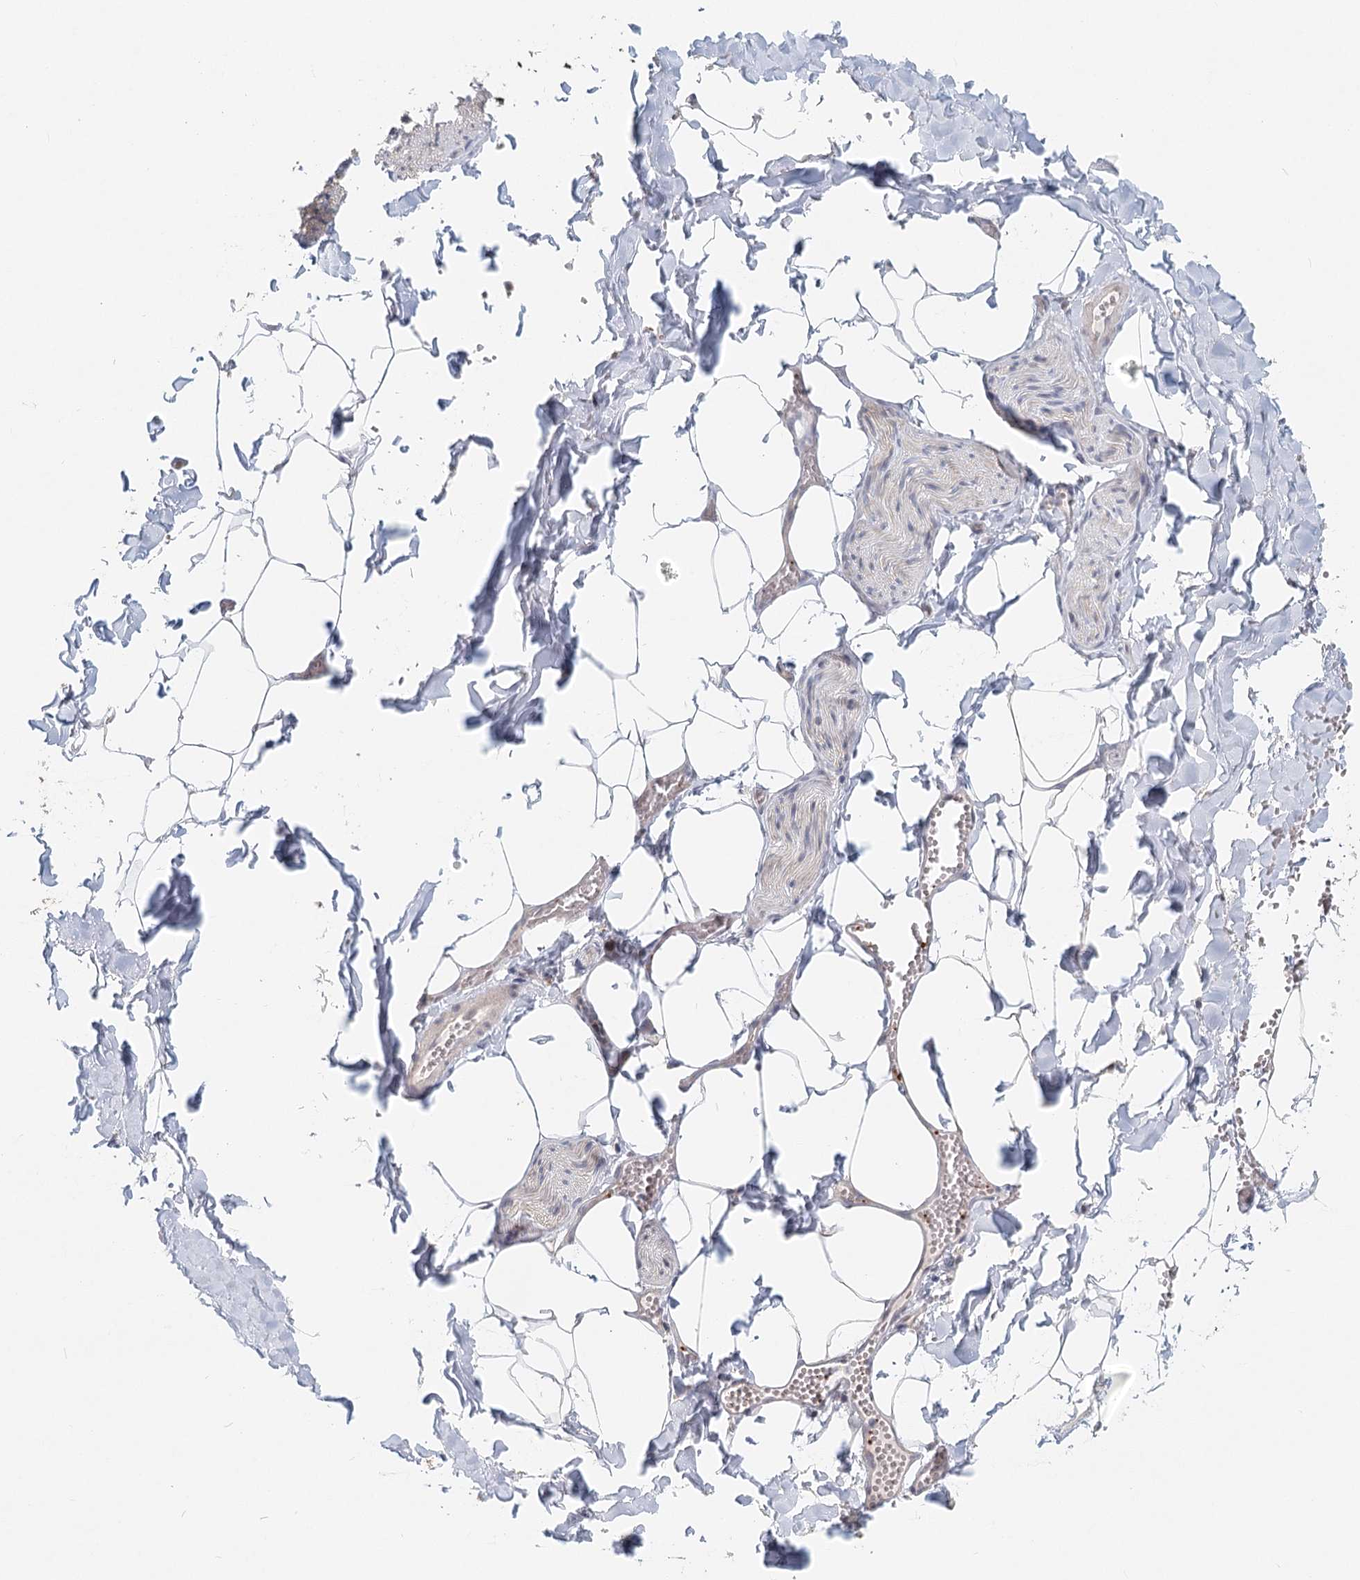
{"staining": {"intensity": "negative", "quantity": "none", "location": "none"}, "tissue": "adipose tissue", "cell_type": "Adipocytes", "image_type": "normal", "snomed": [{"axis": "morphology", "description": "Normal tissue, NOS"}, {"axis": "topography", "description": "Gallbladder"}, {"axis": "topography", "description": "Peripheral nerve tissue"}], "caption": "High power microscopy photomicrograph of an immunohistochemistry micrograph of unremarkable adipose tissue, revealing no significant expression in adipocytes.", "gene": "BNIP5", "patient": {"sex": "male", "age": 38}}